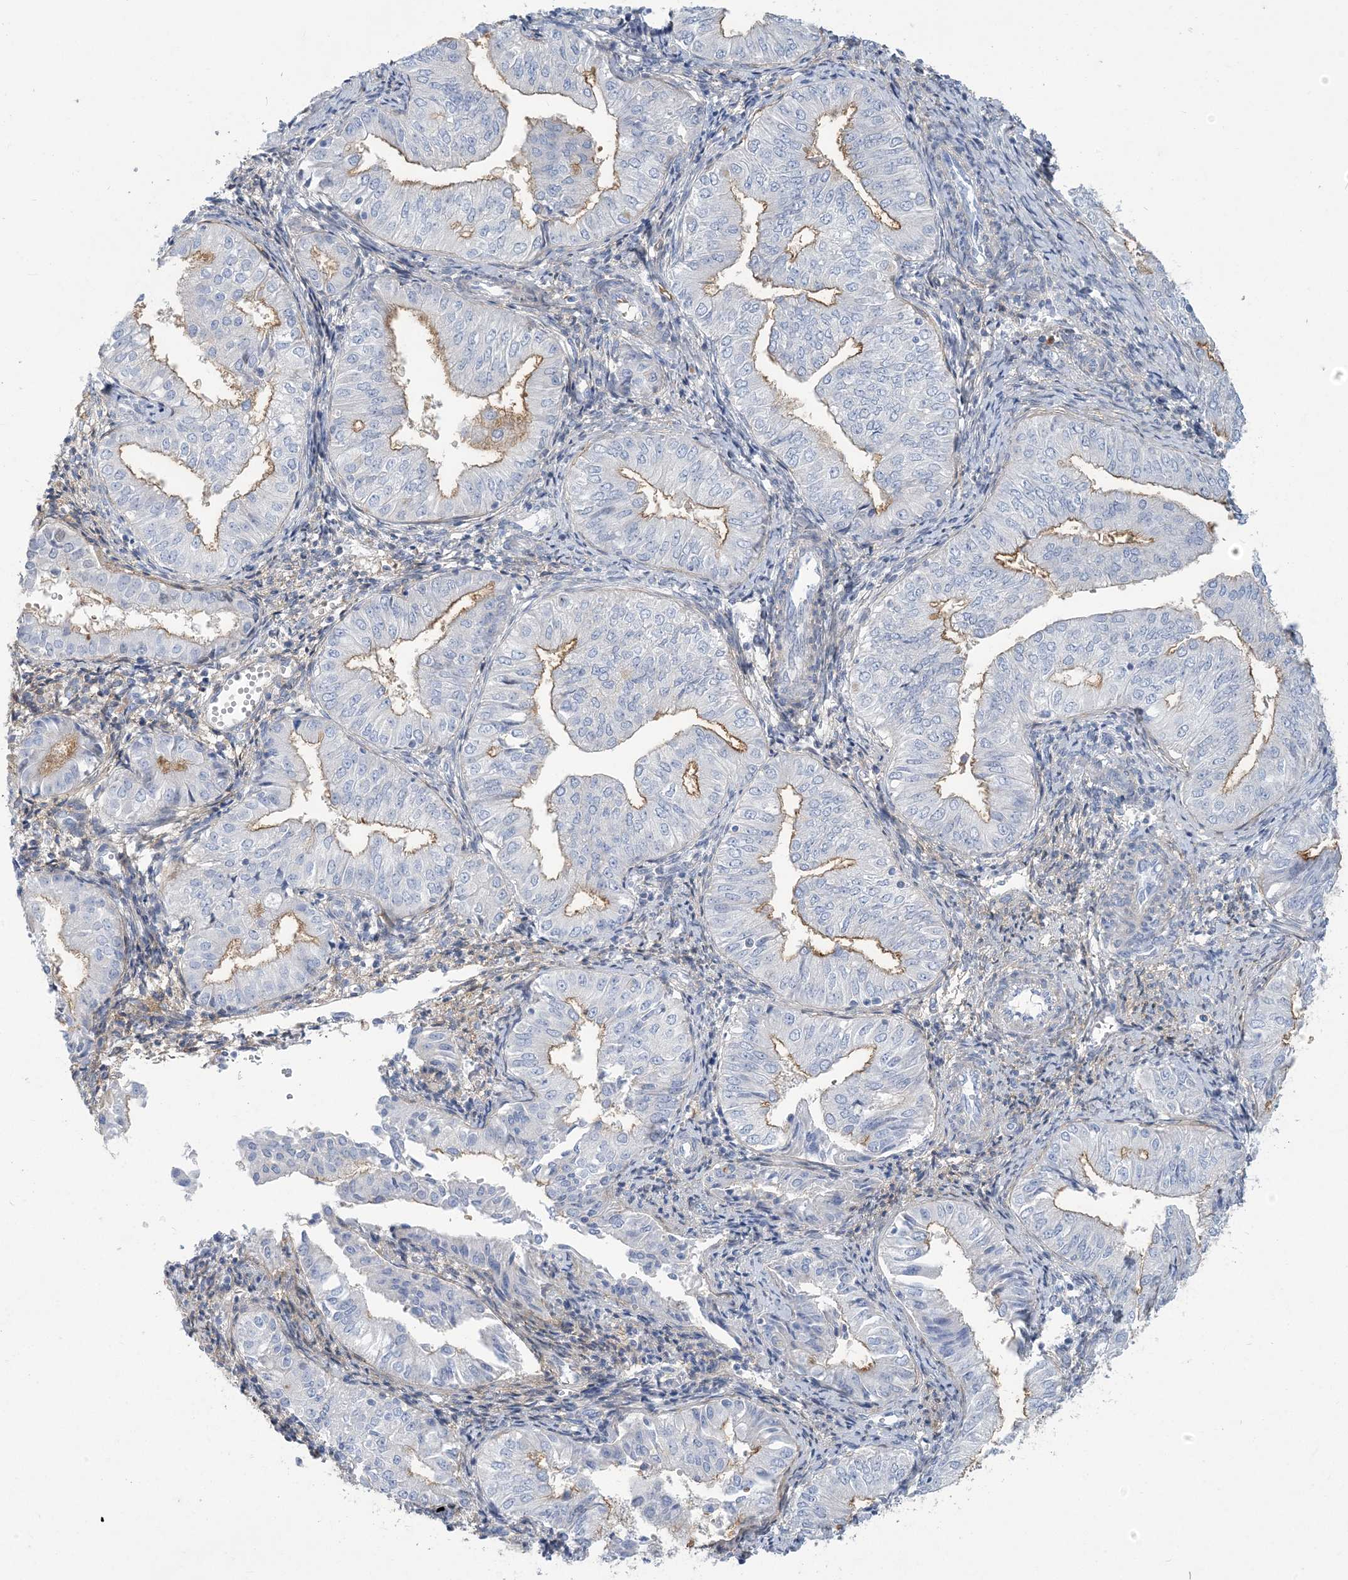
{"staining": {"intensity": "weak", "quantity": "25%-75%", "location": "cytoplasmic/membranous"}, "tissue": "endometrial cancer", "cell_type": "Tumor cells", "image_type": "cancer", "snomed": [{"axis": "morphology", "description": "Normal tissue, NOS"}, {"axis": "morphology", "description": "Adenocarcinoma, NOS"}, {"axis": "topography", "description": "Endometrium"}], "caption": "About 25%-75% of tumor cells in endometrial cancer display weak cytoplasmic/membranous protein positivity as visualized by brown immunohistochemical staining.", "gene": "MOXD1", "patient": {"sex": "female", "age": 53}}